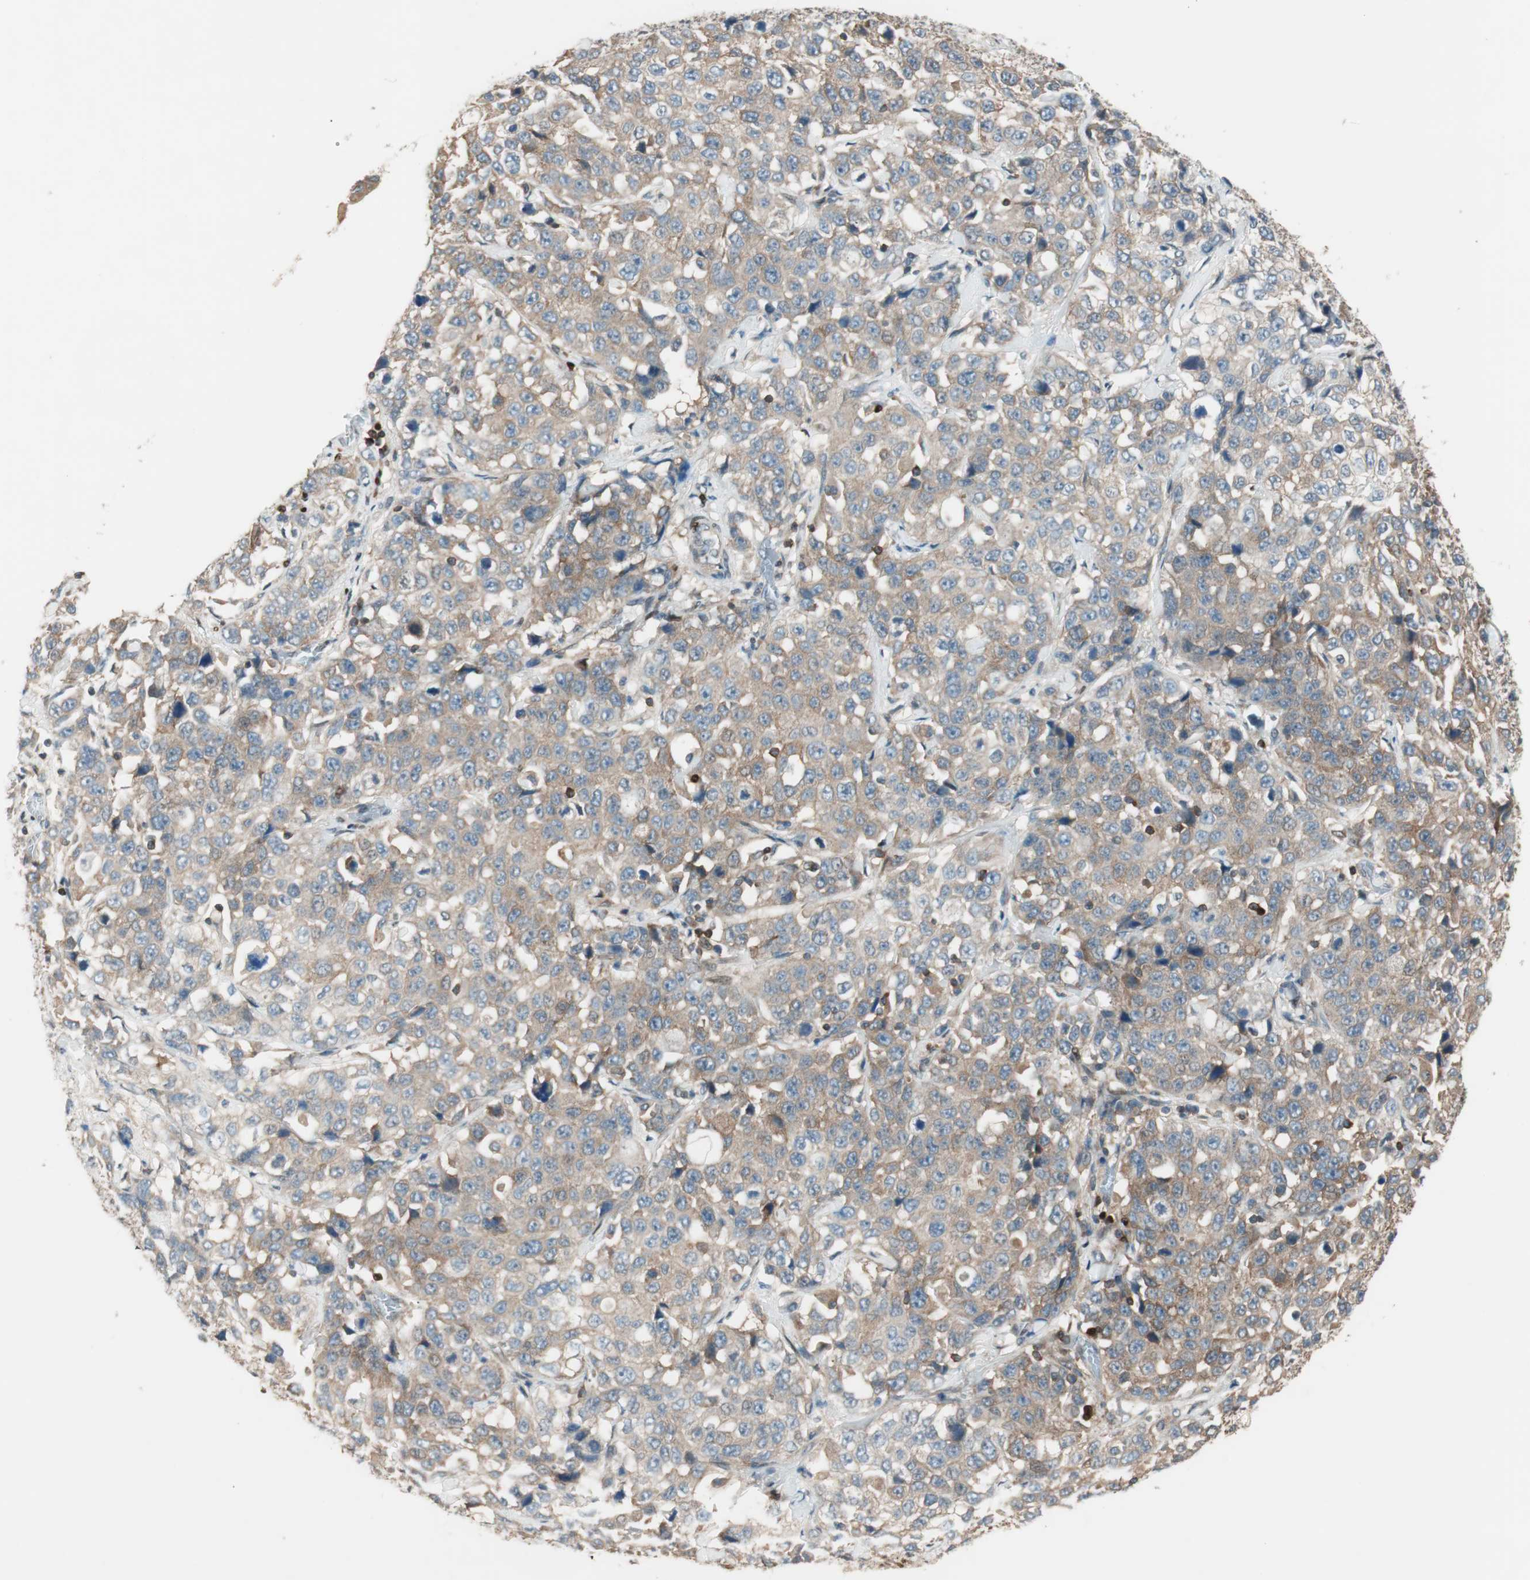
{"staining": {"intensity": "moderate", "quantity": ">75%", "location": "cytoplasmic/membranous"}, "tissue": "stomach cancer", "cell_type": "Tumor cells", "image_type": "cancer", "snomed": [{"axis": "morphology", "description": "Normal tissue, NOS"}, {"axis": "morphology", "description": "Adenocarcinoma, NOS"}, {"axis": "topography", "description": "Stomach"}], "caption": "Immunohistochemistry (DAB) staining of stomach cancer demonstrates moderate cytoplasmic/membranous protein staining in approximately >75% of tumor cells. Immunohistochemistry stains the protein in brown and the nuclei are stained blue.", "gene": "BIN1", "patient": {"sex": "male", "age": 48}}